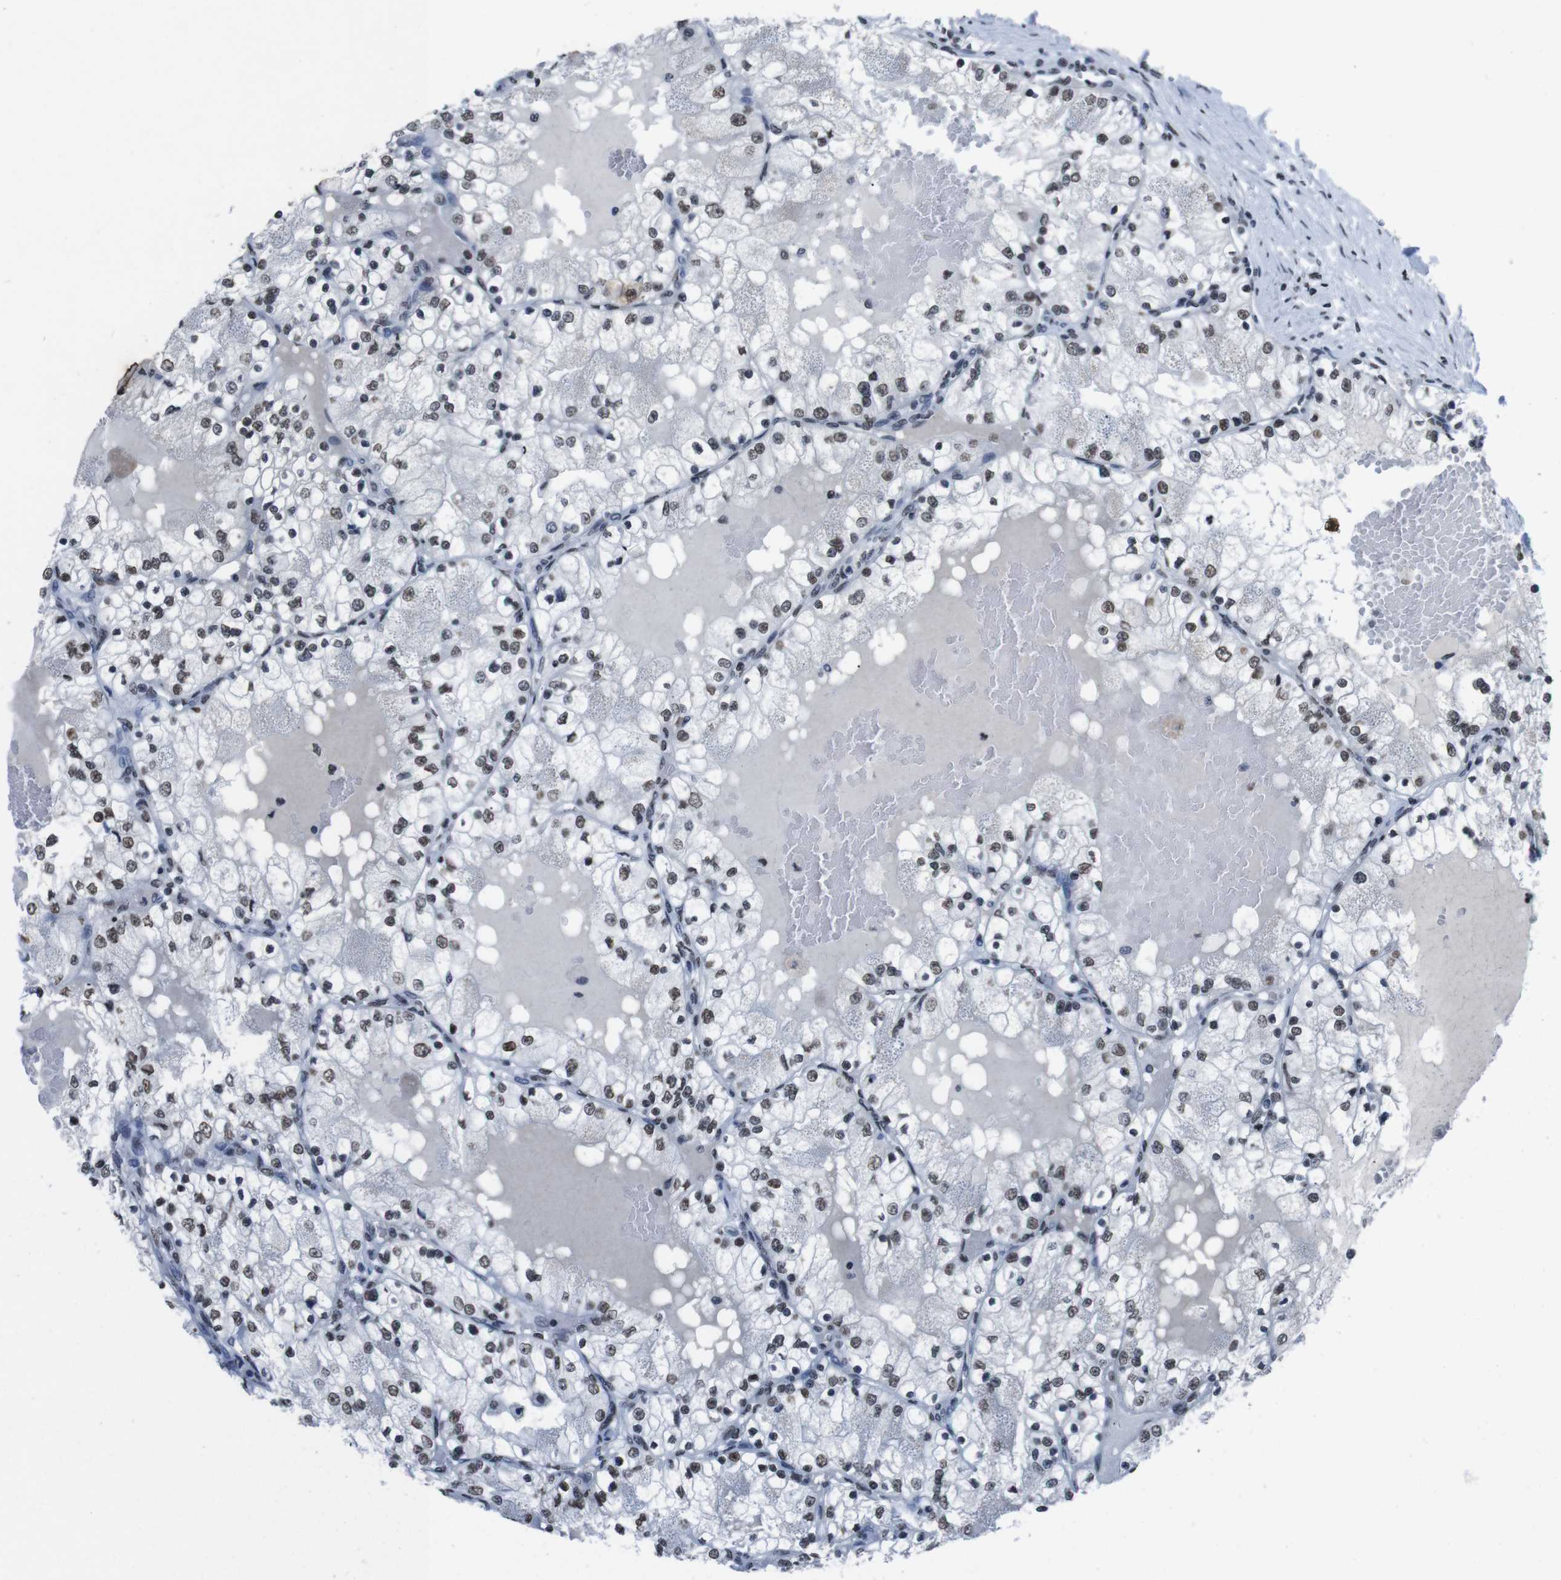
{"staining": {"intensity": "weak", "quantity": ">75%", "location": "nuclear"}, "tissue": "renal cancer", "cell_type": "Tumor cells", "image_type": "cancer", "snomed": [{"axis": "morphology", "description": "Adenocarcinoma, NOS"}, {"axis": "topography", "description": "Kidney"}], "caption": "Immunohistochemistry image of human renal adenocarcinoma stained for a protein (brown), which displays low levels of weak nuclear staining in about >75% of tumor cells.", "gene": "PIP4P2", "patient": {"sex": "male", "age": 68}}